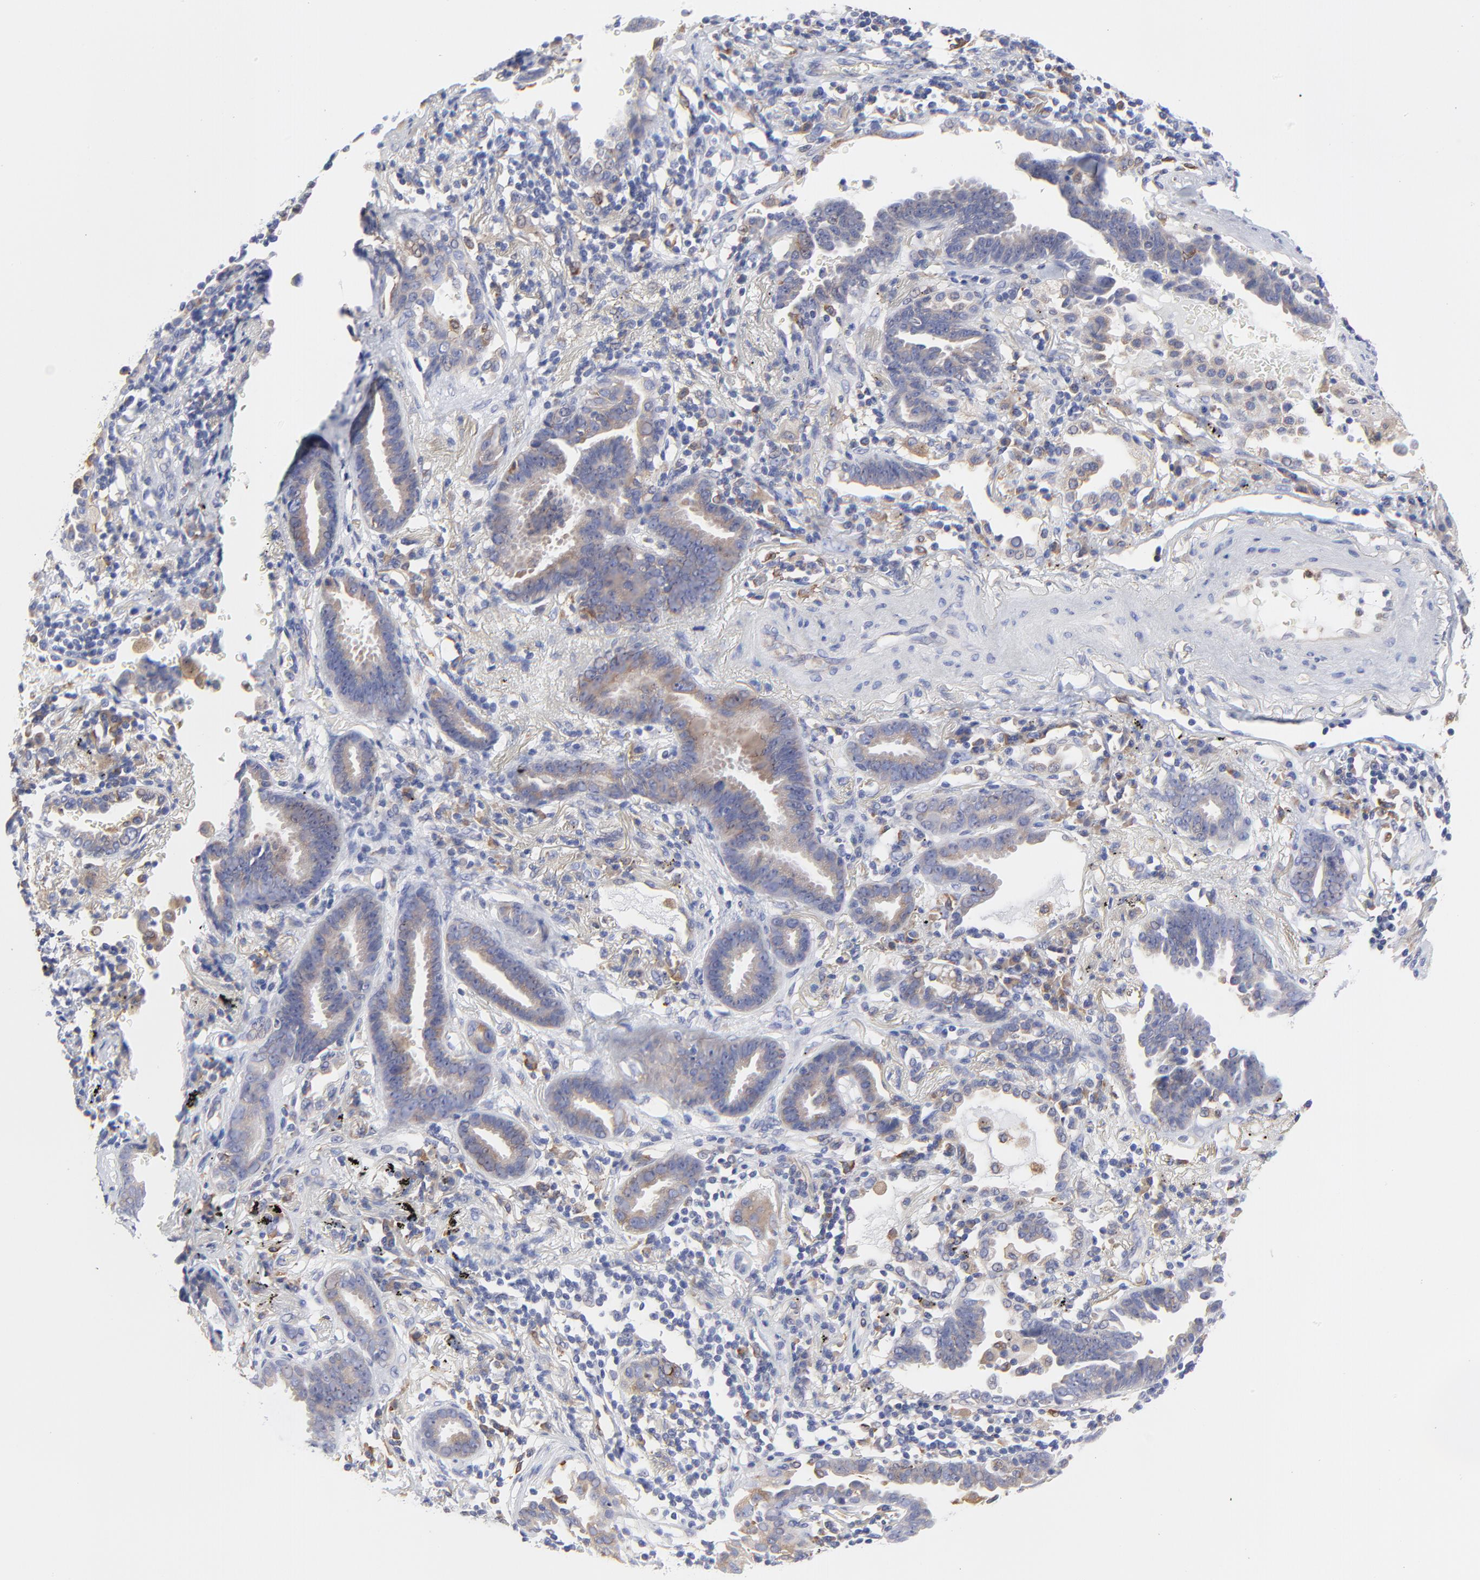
{"staining": {"intensity": "weak", "quantity": ">75%", "location": "cytoplasmic/membranous"}, "tissue": "lung cancer", "cell_type": "Tumor cells", "image_type": "cancer", "snomed": [{"axis": "morphology", "description": "Adenocarcinoma, NOS"}, {"axis": "topography", "description": "Lung"}], "caption": "This is a micrograph of IHC staining of lung cancer (adenocarcinoma), which shows weak expression in the cytoplasmic/membranous of tumor cells.", "gene": "MOSPD2", "patient": {"sex": "female", "age": 64}}